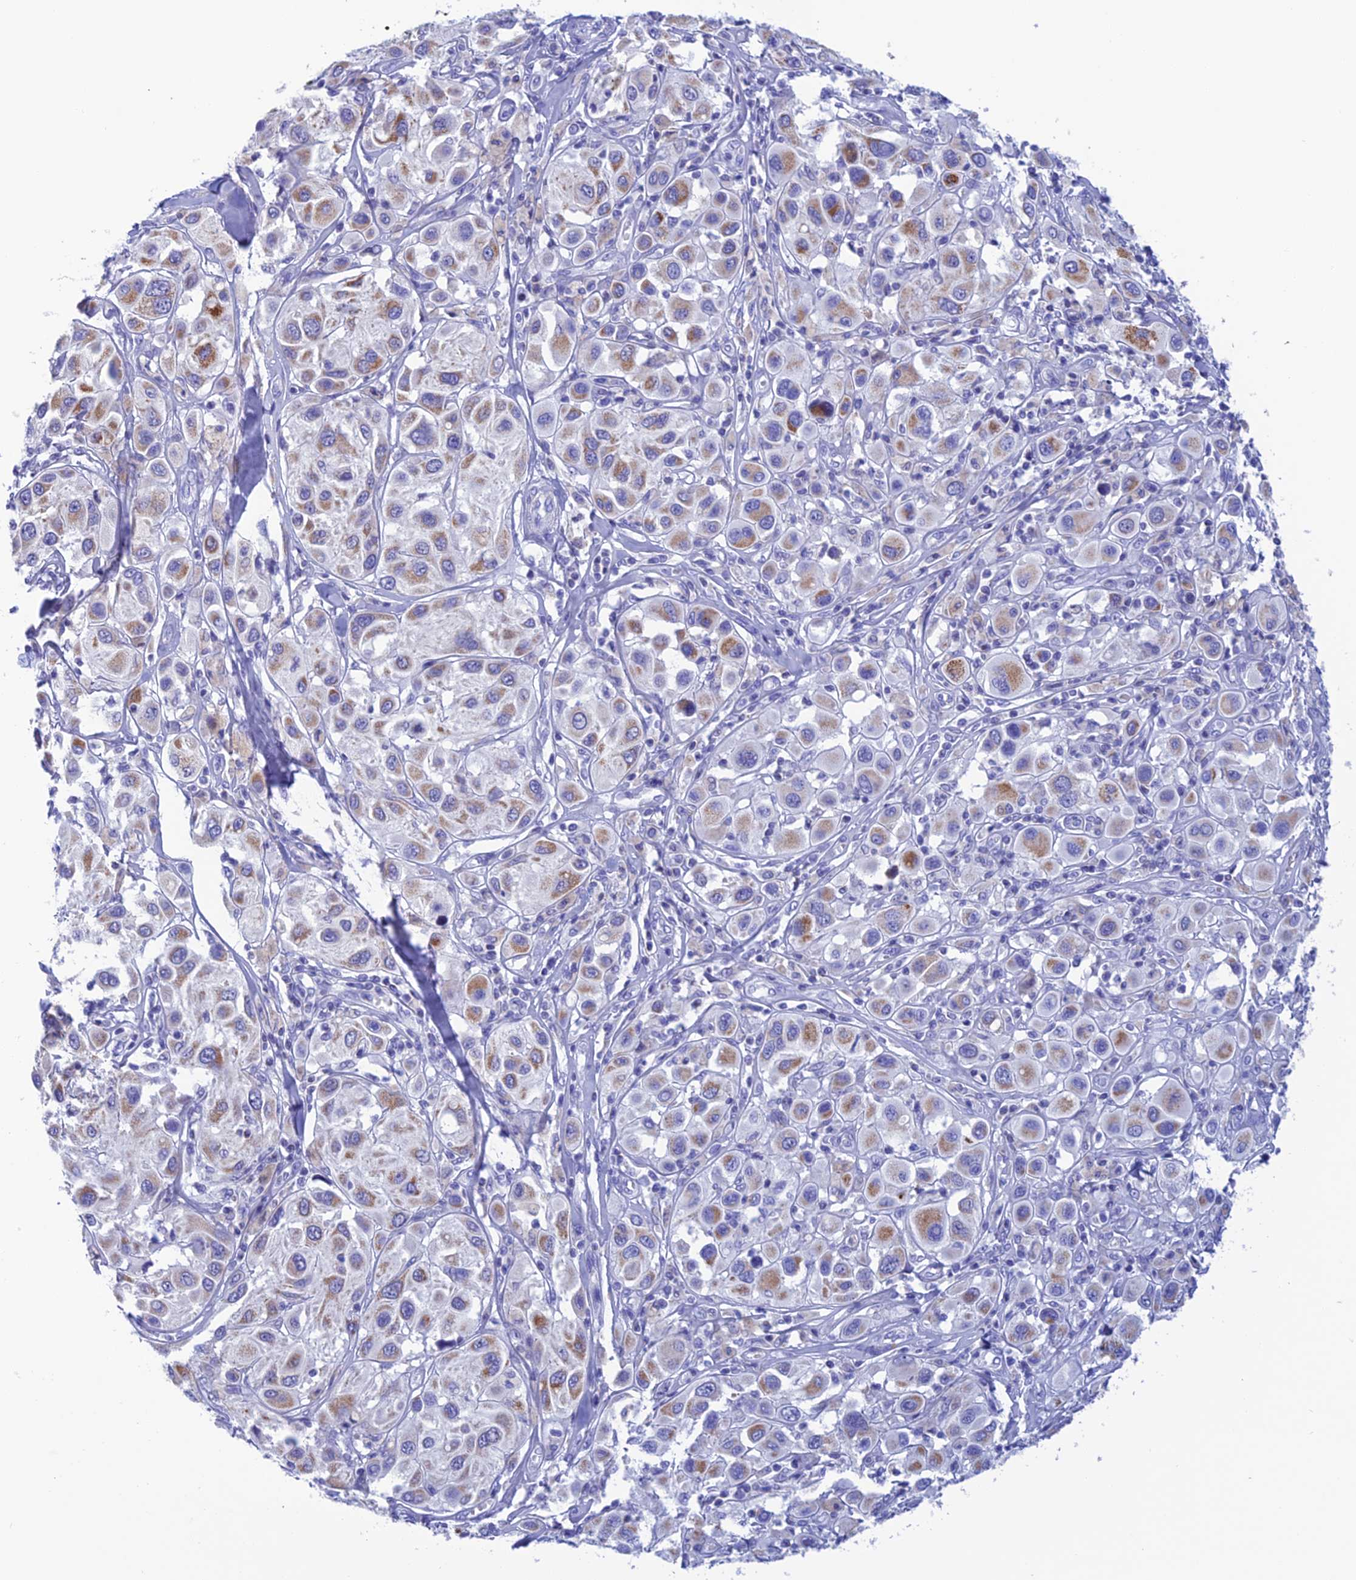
{"staining": {"intensity": "moderate", "quantity": "25%-75%", "location": "cytoplasmic/membranous"}, "tissue": "melanoma", "cell_type": "Tumor cells", "image_type": "cancer", "snomed": [{"axis": "morphology", "description": "Malignant melanoma, Metastatic site"}, {"axis": "topography", "description": "Skin"}], "caption": "Malignant melanoma (metastatic site) stained with a brown dye shows moderate cytoplasmic/membranous positive staining in approximately 25%-75% of tumor cells.", "gene": "NXPE4", "patient": {"sex": "male", "age": 41}}